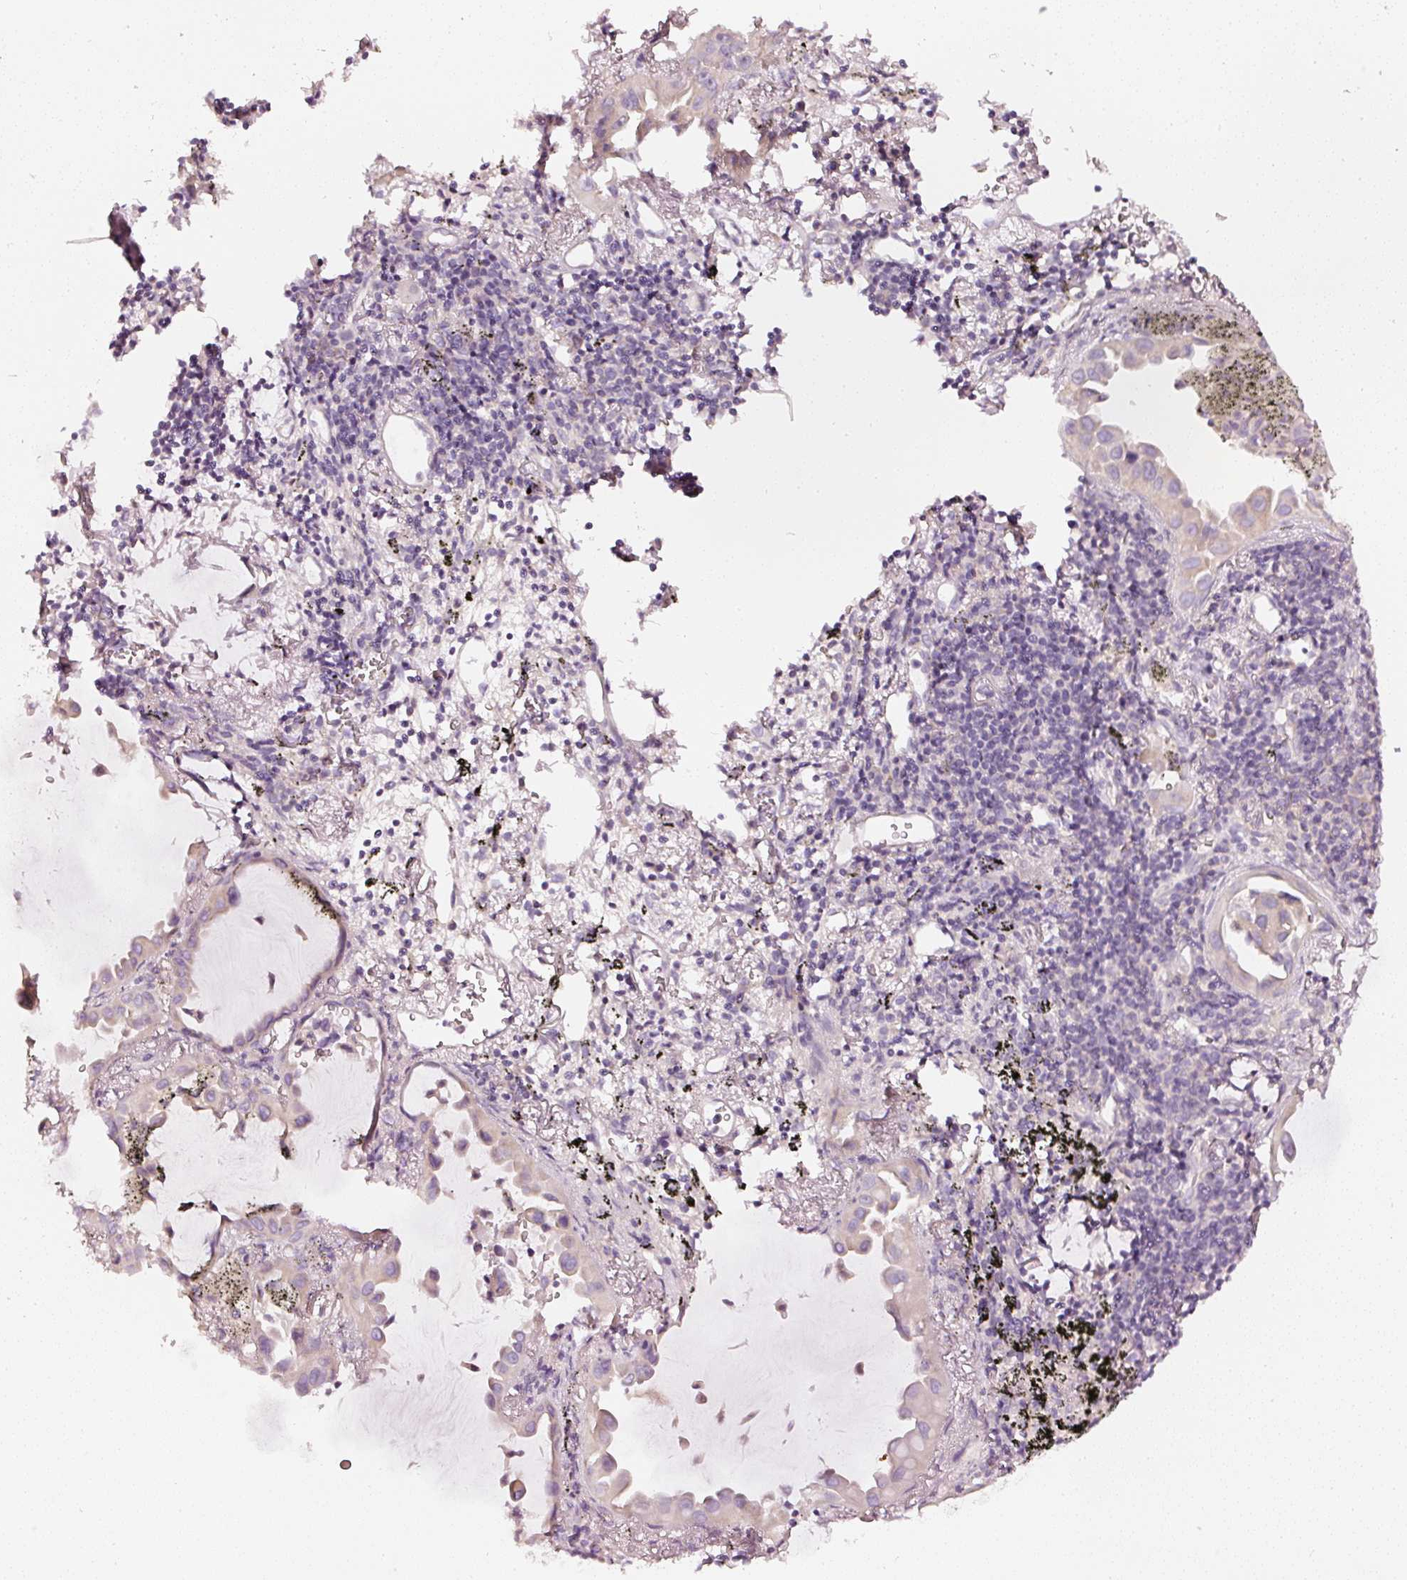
{"staining": {"intensity": "negative", "quantity": "none", "location": "none"}, "tissue": "lung cancer", "cell_type": "Tumor cells", "image_type": "cancer", "snomed": [{"axis": "morphology", "description": "Adenocarcinoma, NOS"}, {"axis": "topography", "description": "Lung"}], "caption": "Protein analysis of lung cancer demonstrates no significant staining in tumor cells.", "gene": "CNP", "patient": {"sex": "male", "age": 68}}